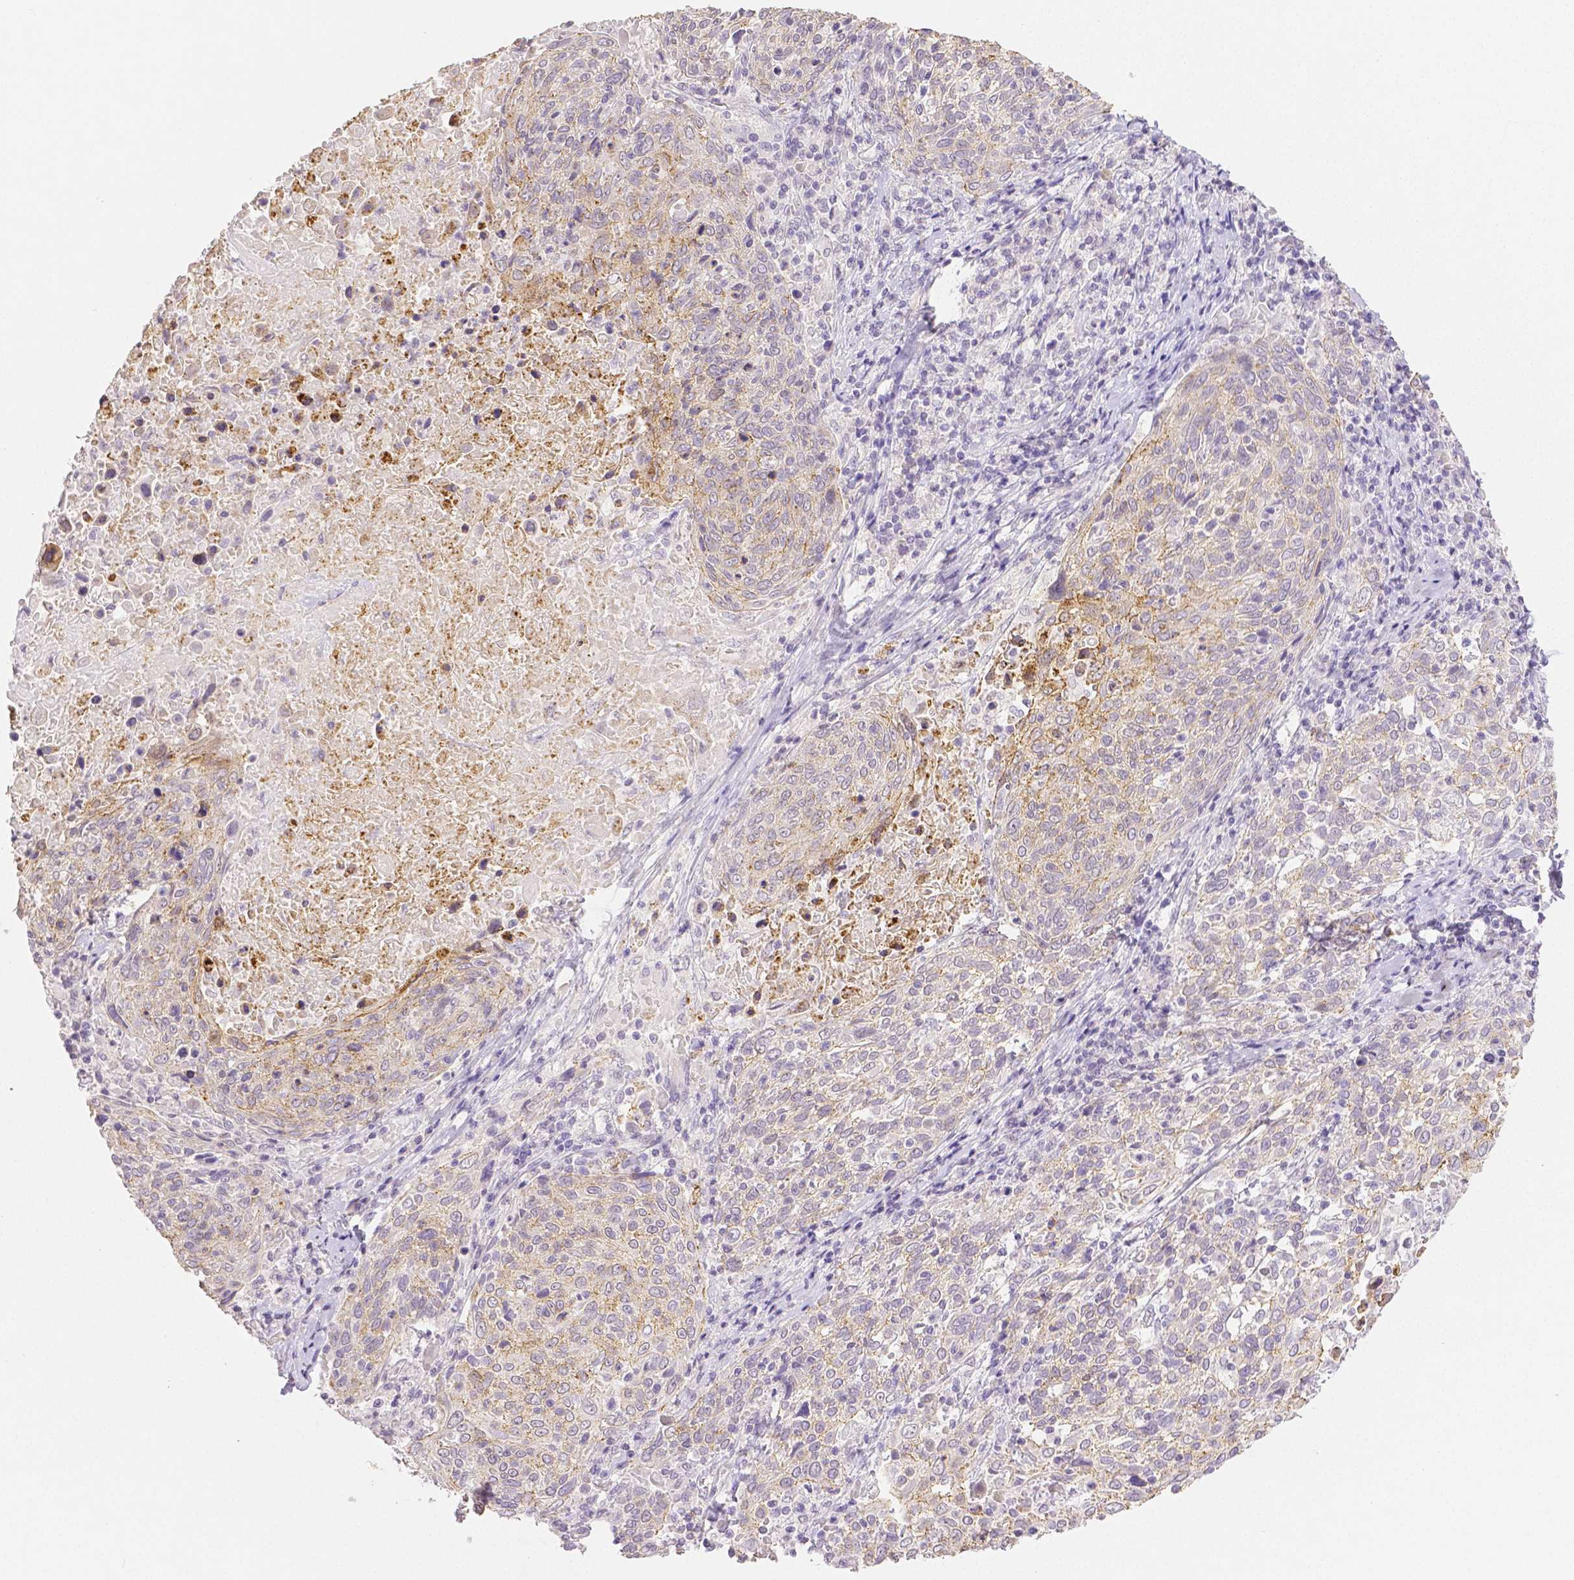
{"staining": {"intensity": "weak", "quantity": "<25%", "location": "cytoplasmic/membranous"}, "tissue": "cervical cancer", "cell_type": "Tumor cells", "image_type": "cancer", "snomed": [{"axis": "morphology", "description": "Squamous cell carcinoma, NOS"}, {"axis": "topography", "description": "Cervix"}], "caption": "Squamous cell carcinoma (cervical) was stained to show a protein in brown. There is no significant staining in tumor cells.", "gene": "OCLN", "patient": {"sex": "female", "age": 61}}